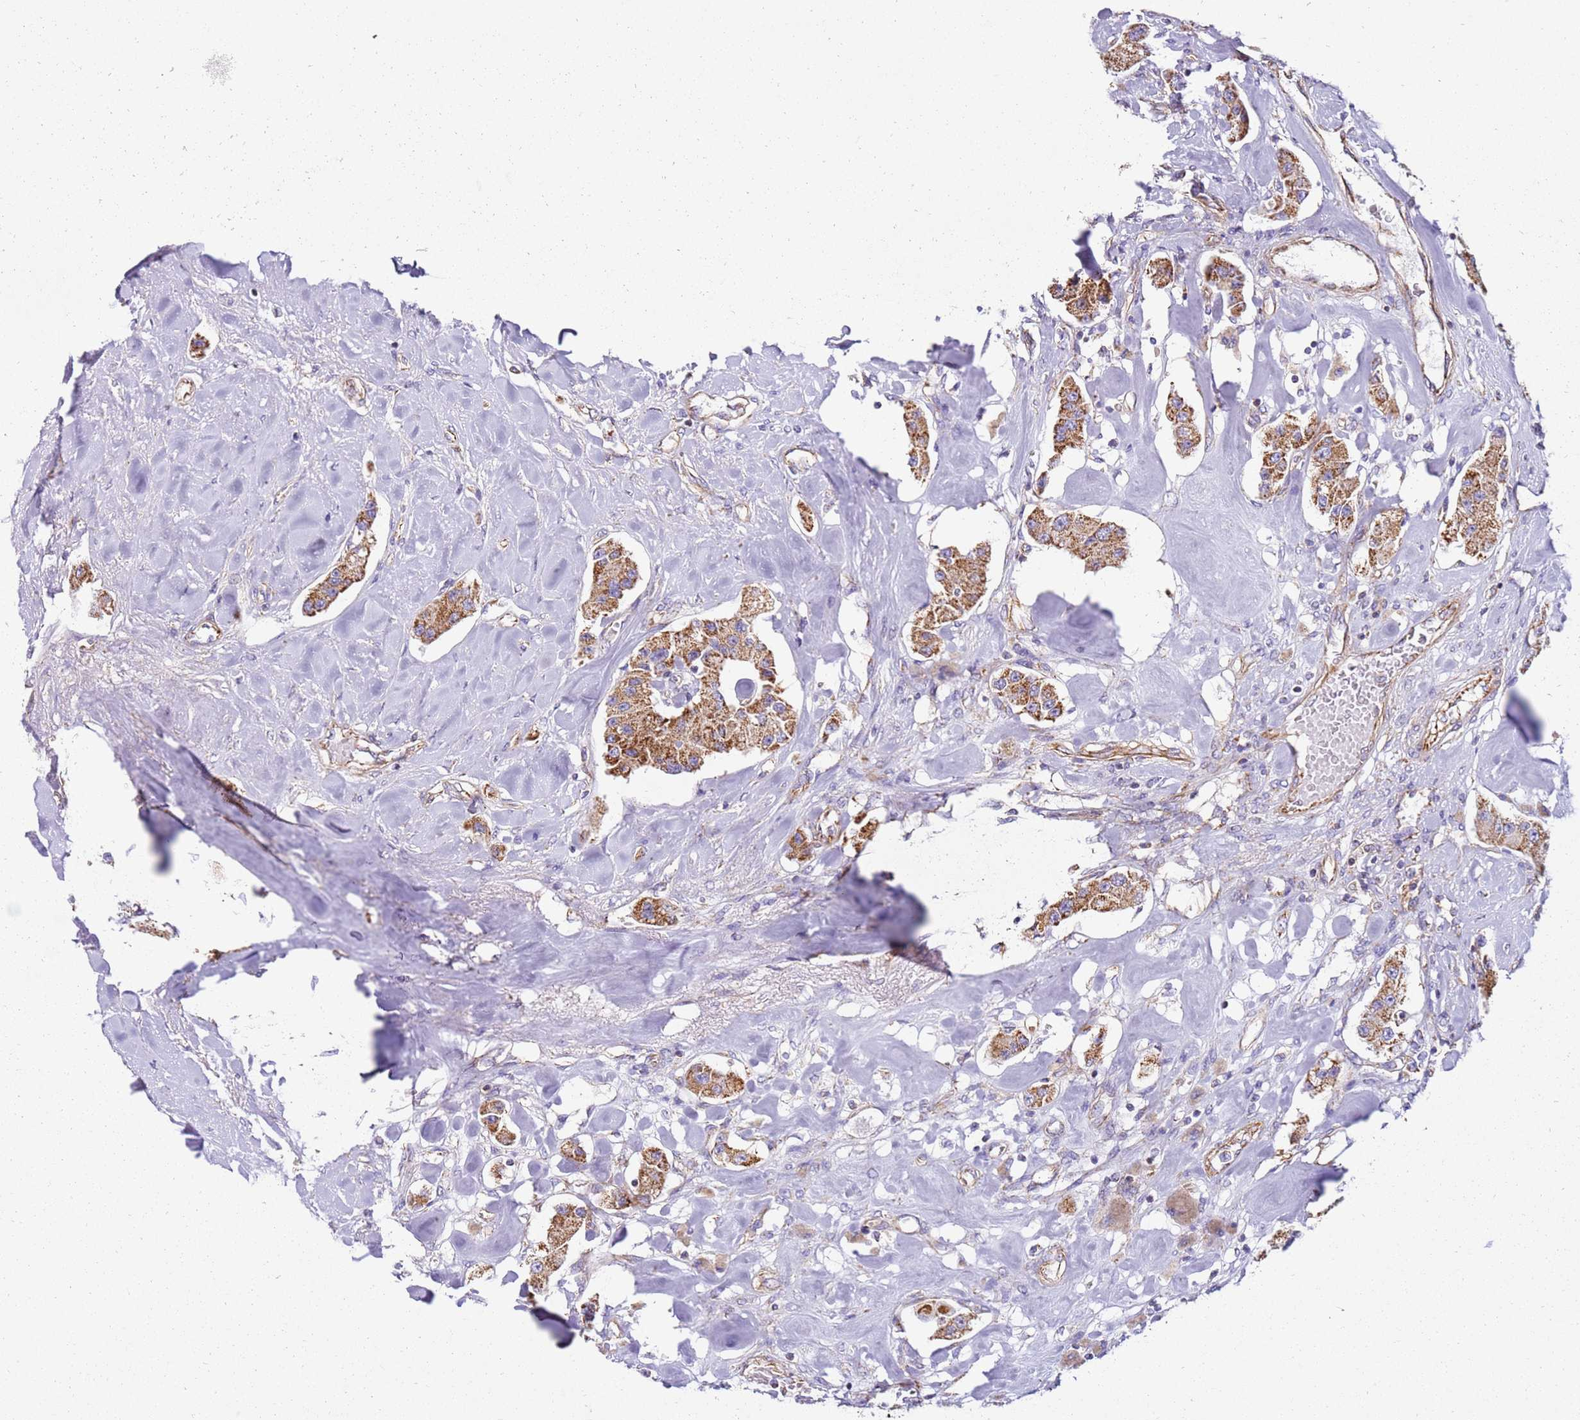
{"staining": {"intensity": "moderate", "quantity": ">75%", "location": "cytoplasmic/membranous"}, "tissue": "carcinoid", "cell_type": "Tumor cells", "image_type": "cancer", "snomed": [{"axis": "morphology", "description": "Carcinoid, malignant, NOS"}, {"axis": "topography", "description": "Pancreas"}], "caption": "This is a photomicrograph of IHC staining of carcinoid (malignant), which shows moderate staining in the cytoplasmic/membranous of tumor cells.", "gene": "MRPL20", "patient": {"sex": "male", "age": 41}}